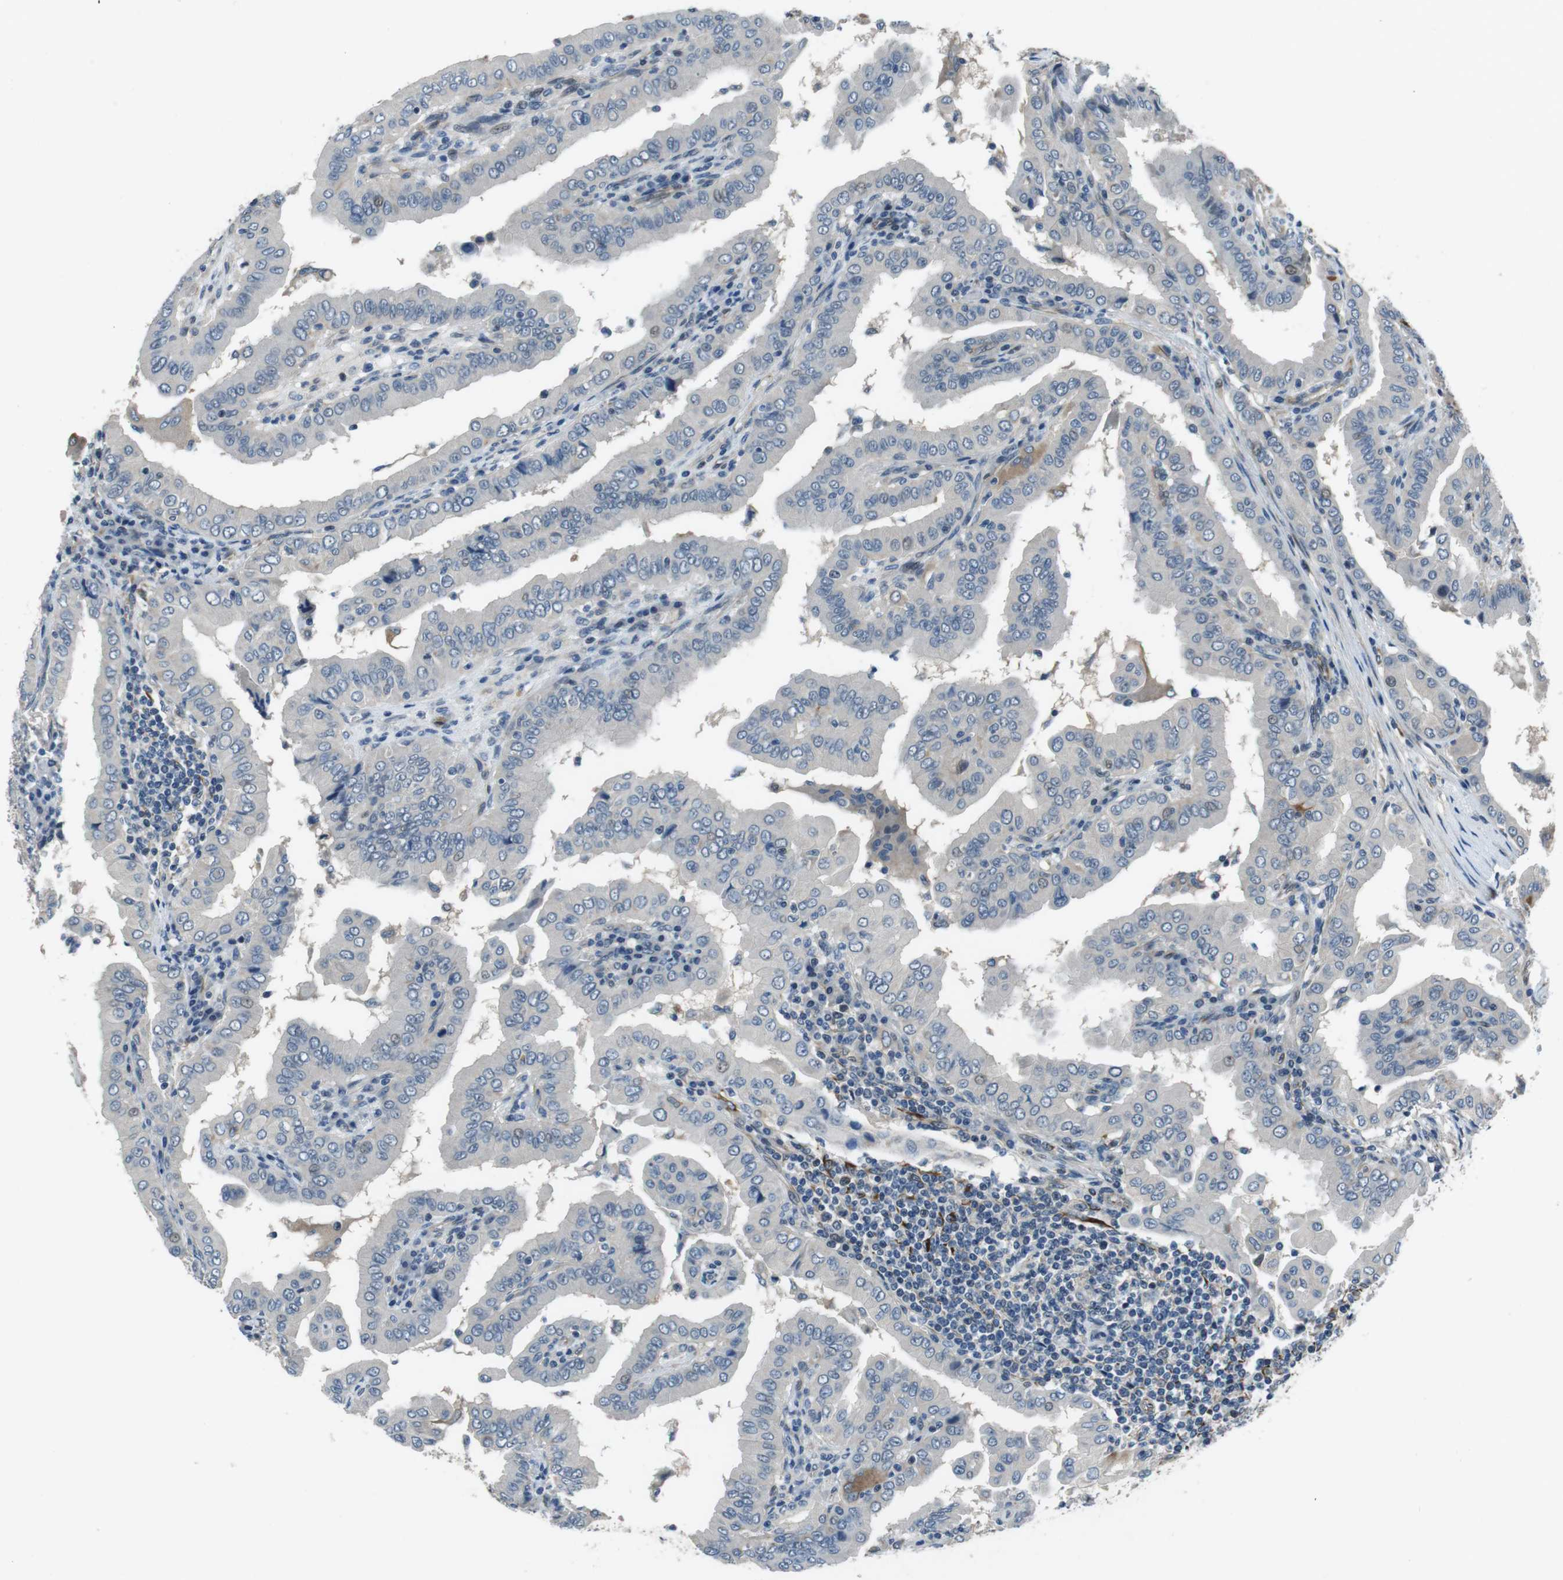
{"staining": {"intensity": "negative", "quantity": "none", "location": "none"}, "tissue": "thyroid cancer", "cell_type": "Tumor cells", "image_type": "cancer", "snomed": [{"axis": "morphology", "description": "Papillary adenocarcinoma, NOS"}, {"axis": "topography", "description": "Thyroid gland"}], "caption": "A histopathology image of human thyroid cancer (papillary adenocarcinoma) is negative for staining in tumor cells.", "gene": "LRRC49", "patient": {"sex": "male", "age": 33}}